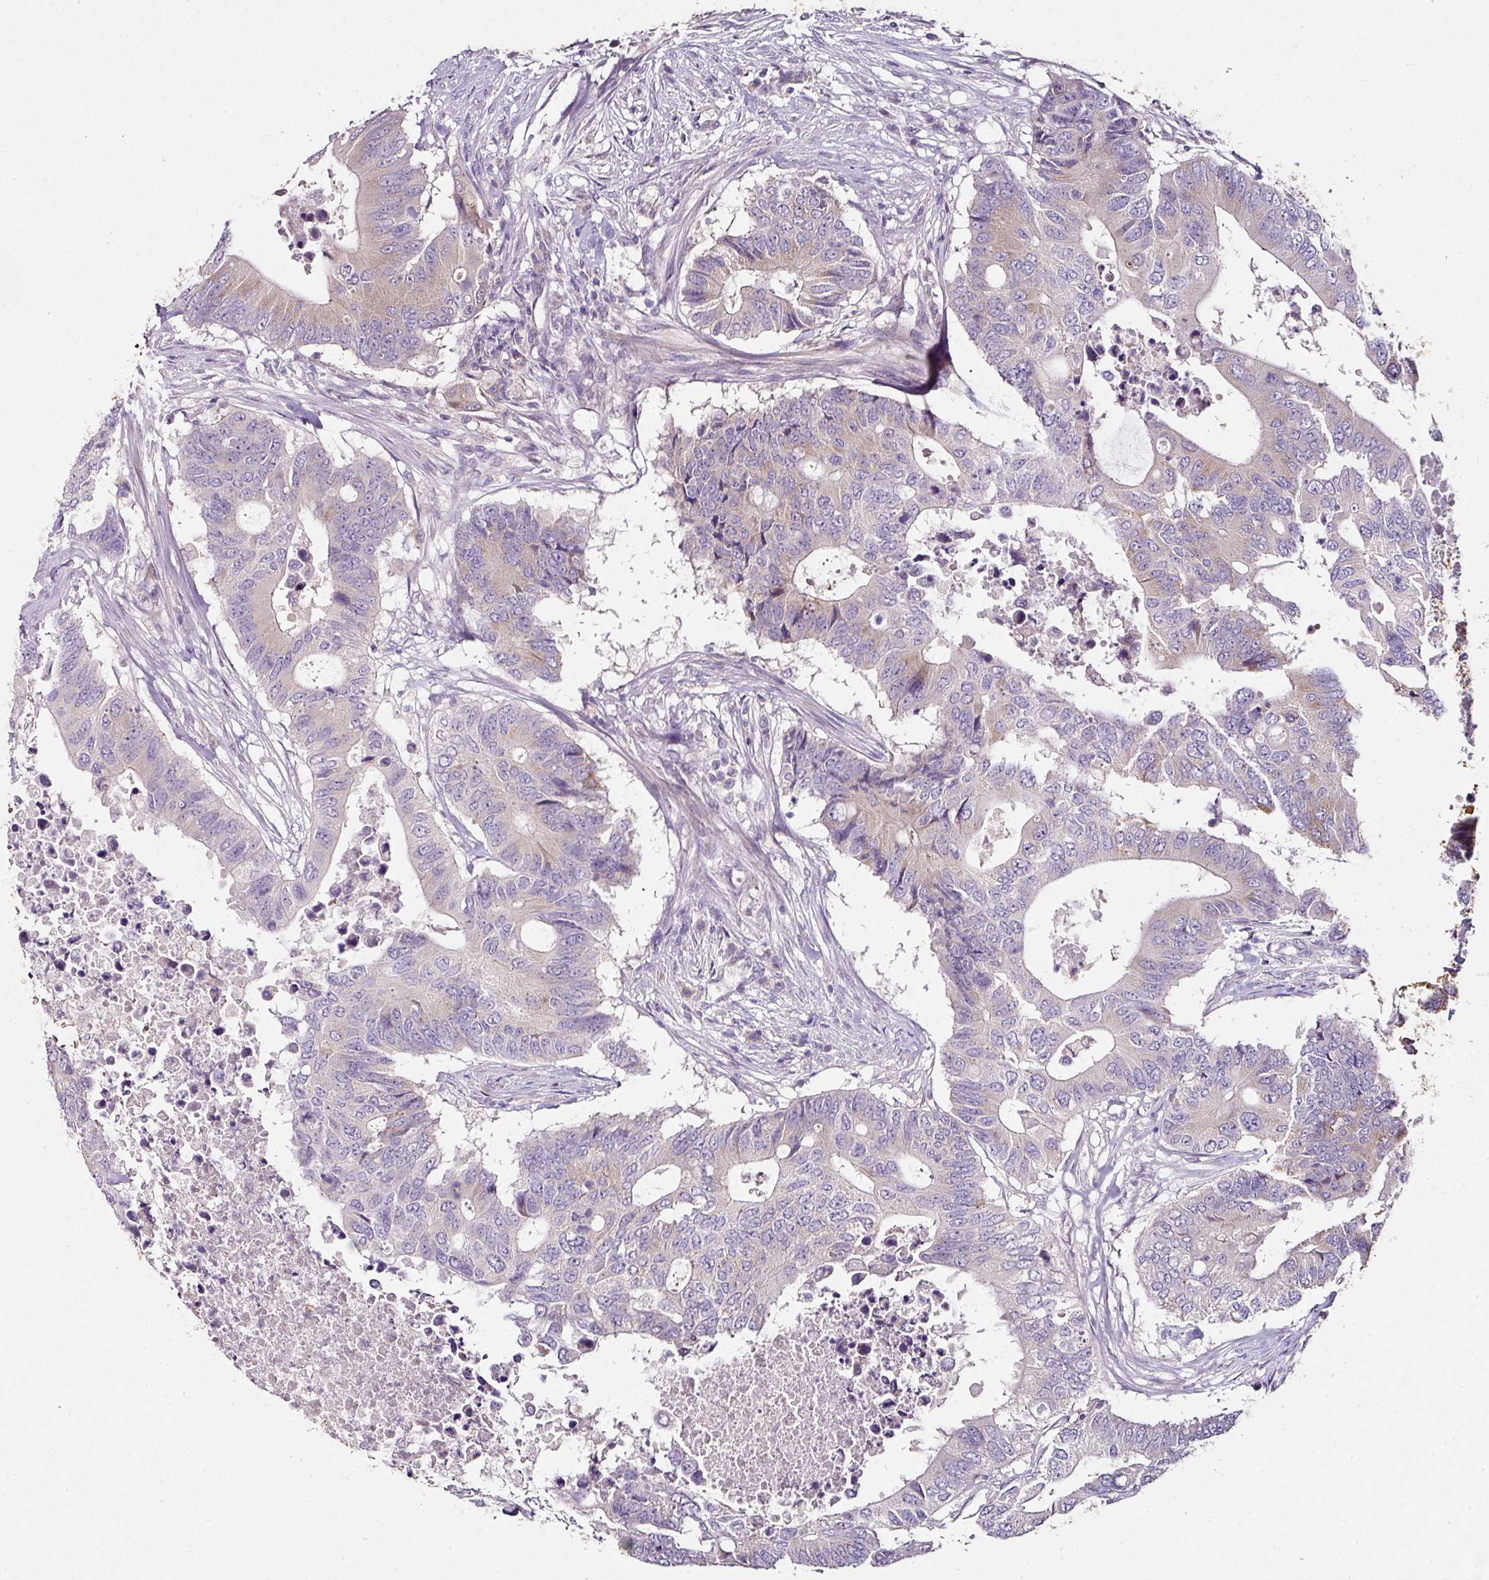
{"staining": {"intensity": "weak", "quantity": "<25%", "location": "cytoplasmic/membranous"}, "tissue": "colorectal cancer", "cell_type": "Tumor cells", "image_type": "cancer", "snomed": [{"axis": "morphology", "description": "Adenocarcinoma, NOS"}, {"axis": "topography", "description": "Colon"}], "caption": "IHC of colorectal cancer (adenocarcinoma) reveals no expression in tumor cells.", "gene": "SKIC2", "patient": {"sex": "male", "age": 71}}